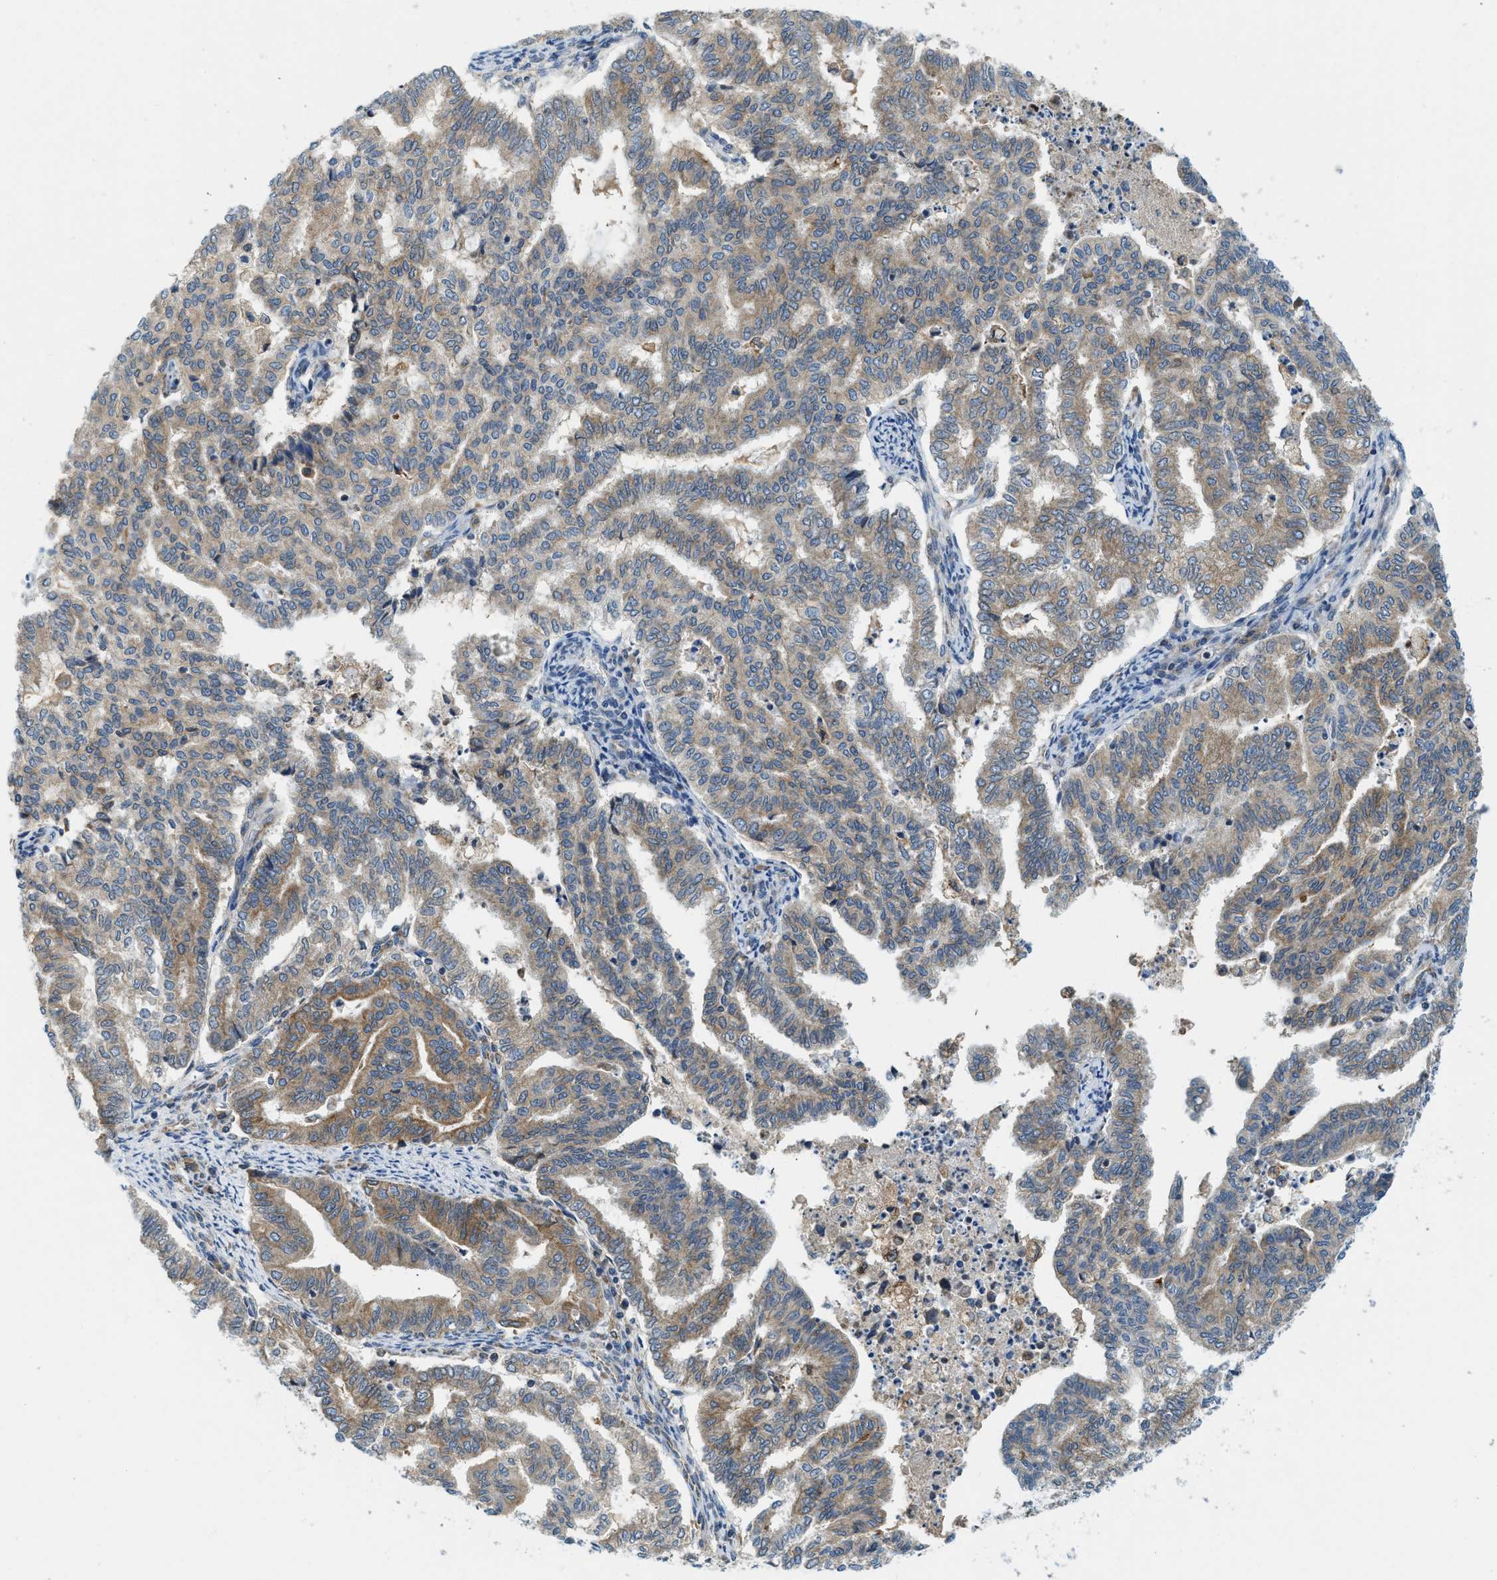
{"staining": {"intensity": "moderate", "quantity": ">75%", "location": "cytoplasmic/membranous"}, "tissue": "endometrial cancer", "cell_type": "Tumor cells", "image_type": "cancer", "snomed": [{"axis": "morphology", "description": "Adenocarcinoma, NOS"}, {"axis": "topography", "description": "Endometrium"}], "caption": "Adenocarcinoma (endometrial) tissue exhibits moderate cytoplasmic/membranous staining in approximately >75% of tumor cells", "gene": "BCAP31", "patient": {"sex": "female", "age": 79}}